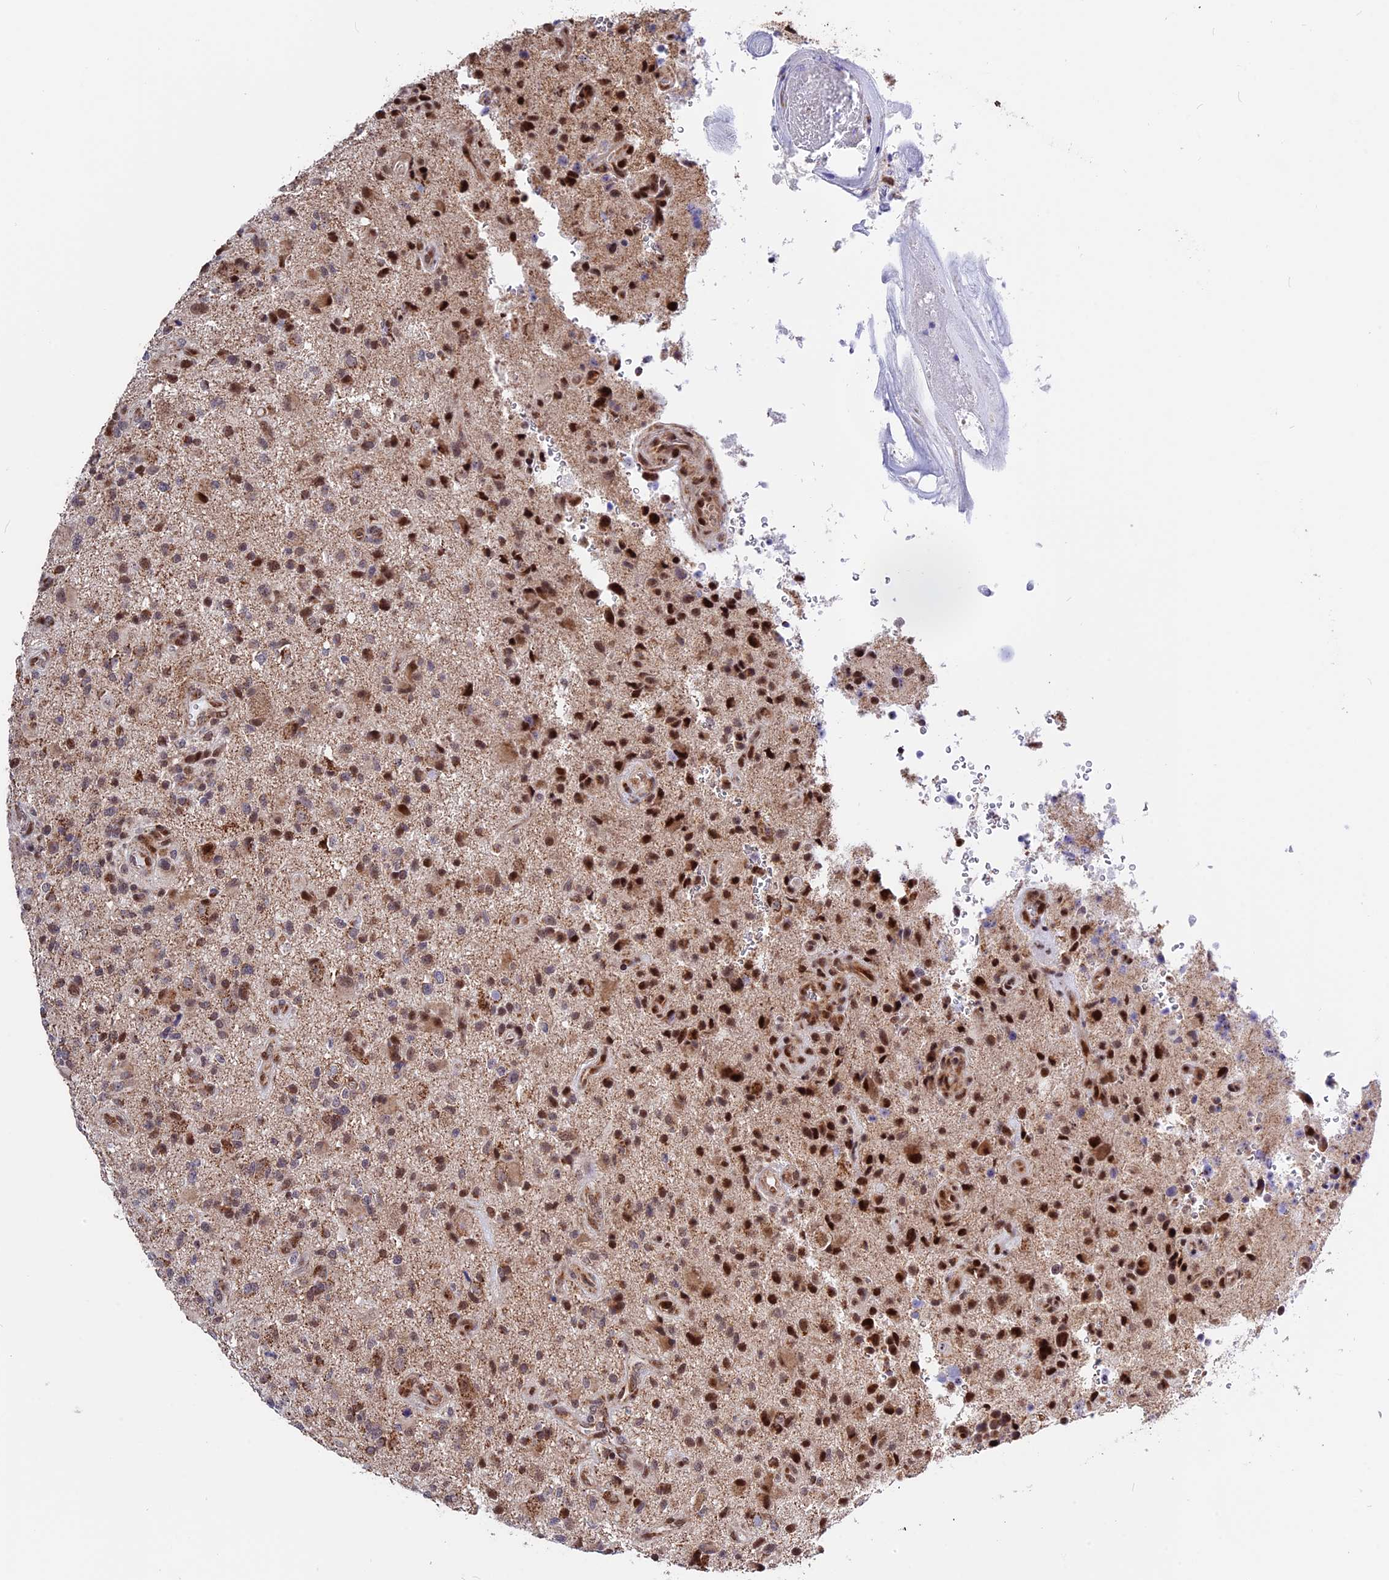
{"staining": {"intensity": "strong", "quantity": "25%-75%", "location": "cytoplasmic/membranous,nuclear"}, "tissue": "glioma", "cell_type": "Tumor cells", "image_type": "cancer", "snomed": [{"axis": "morphology", "description": "Glioma, malignant, High grade"}, {"axis": "topography", "description": "Brain"}], "caption": "Strong cytoplasmic/membranous and nuclear expression is identified in about 25%-75% of tumor cells in glioma.", "gene": "FAM174C", "patient": {"sex": "male", "age": 47}}